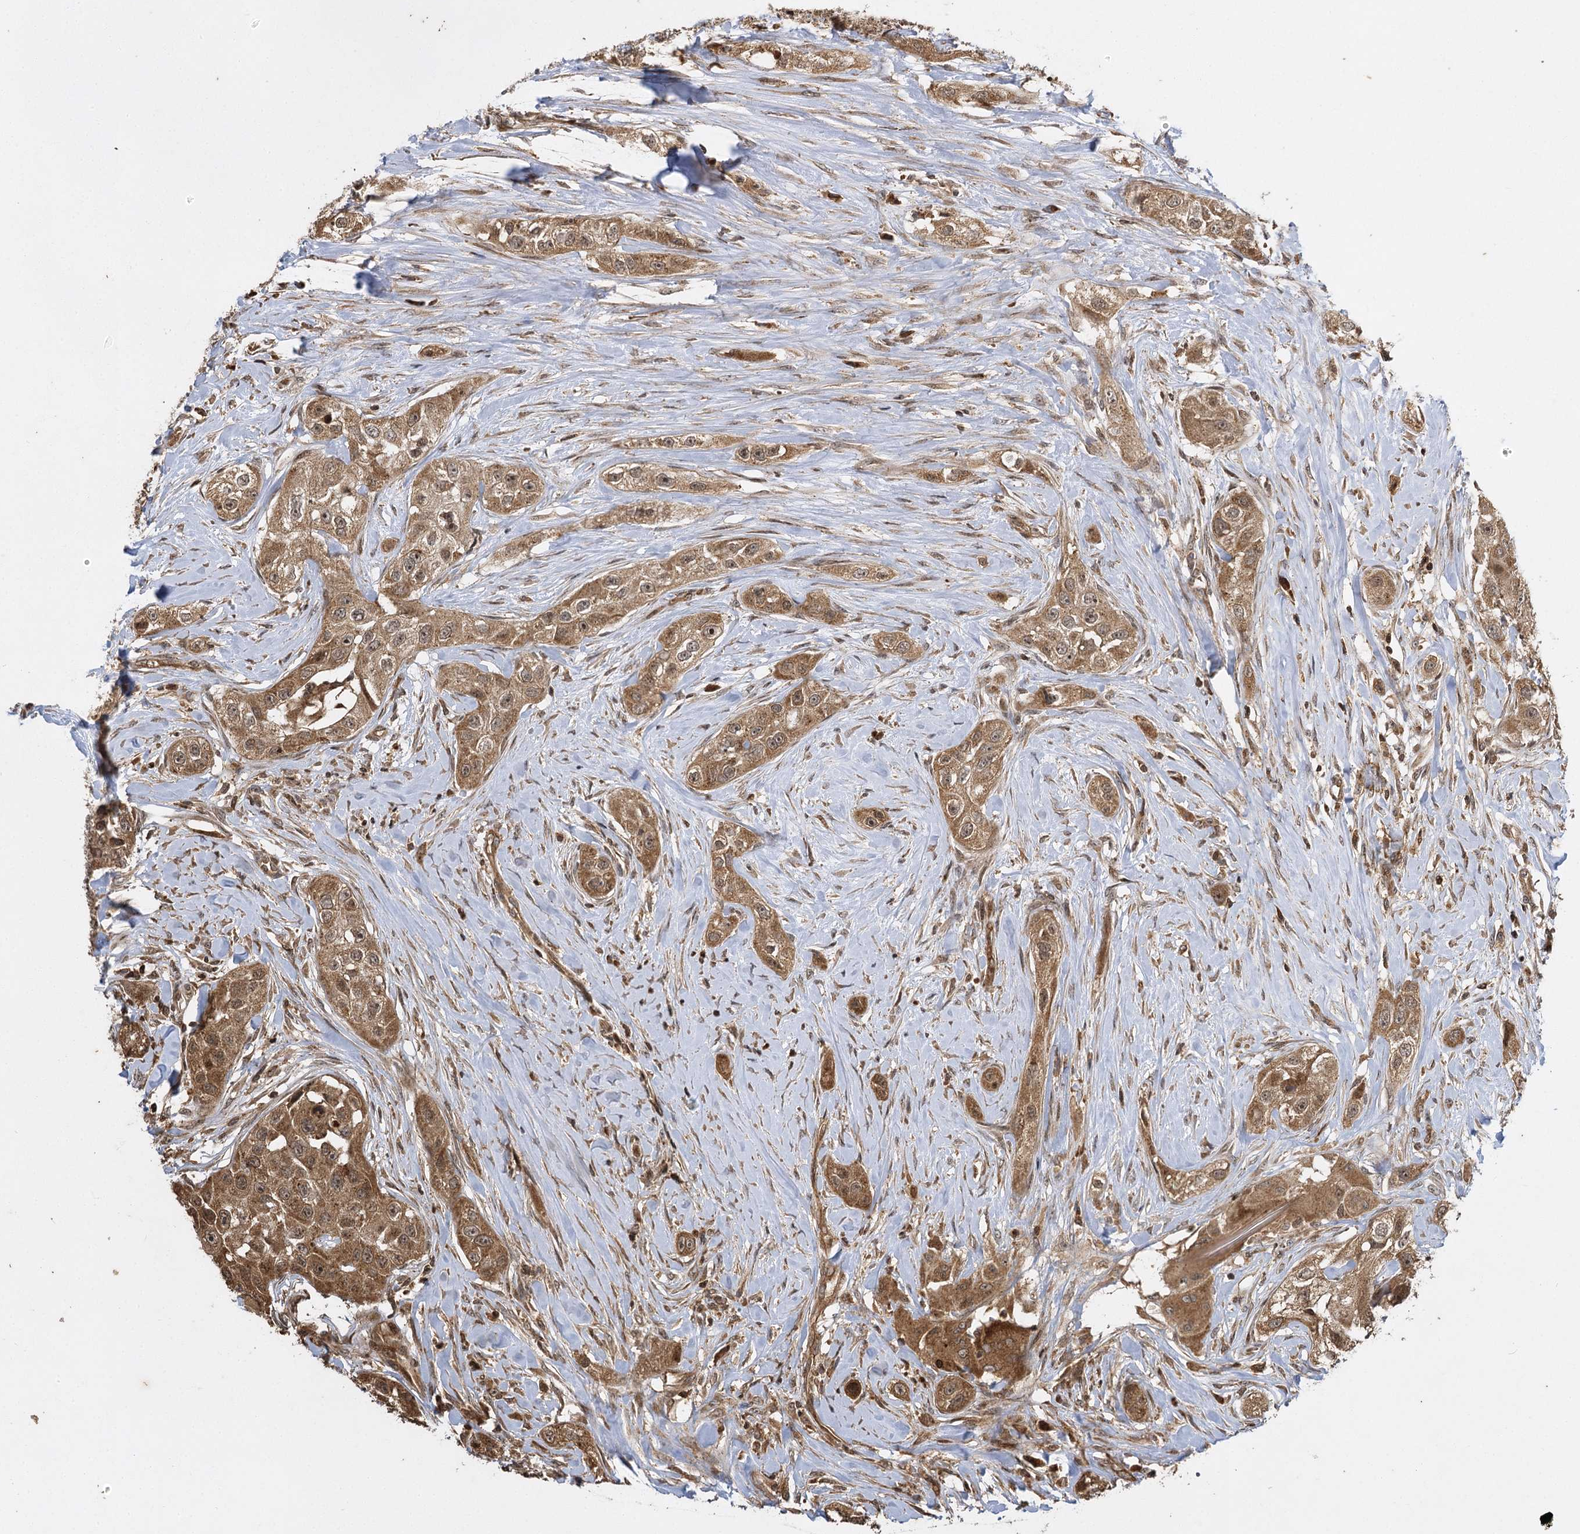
{"staining": {"intensity": "moderate", "quantity": ">75%", "location": "cytoplasmic/membranous,nuclear"}, "tissue": "head and neck cancer", "cell_type": "Tumor cells", "image_type": "cancer", "snomed": [{"axis": "morphology", "description": "Normal tissue, NOS"}, {"axis": "morphology", "description": "Squamous cell carcinoma, NOS"}, {"axis": "topography", "description": "Skeletal muscle"}, {"axis": "topography", "description": "Head-Neck"}], "caption": "Tumor cells display medium levels of moderate cytoplasmic/membranous and nuclear expression in about >75% of cells in squamous cell carcinoma (head and neck).", "gene": "IL11RA", "patient": {"sex": "male", "age": 51}}